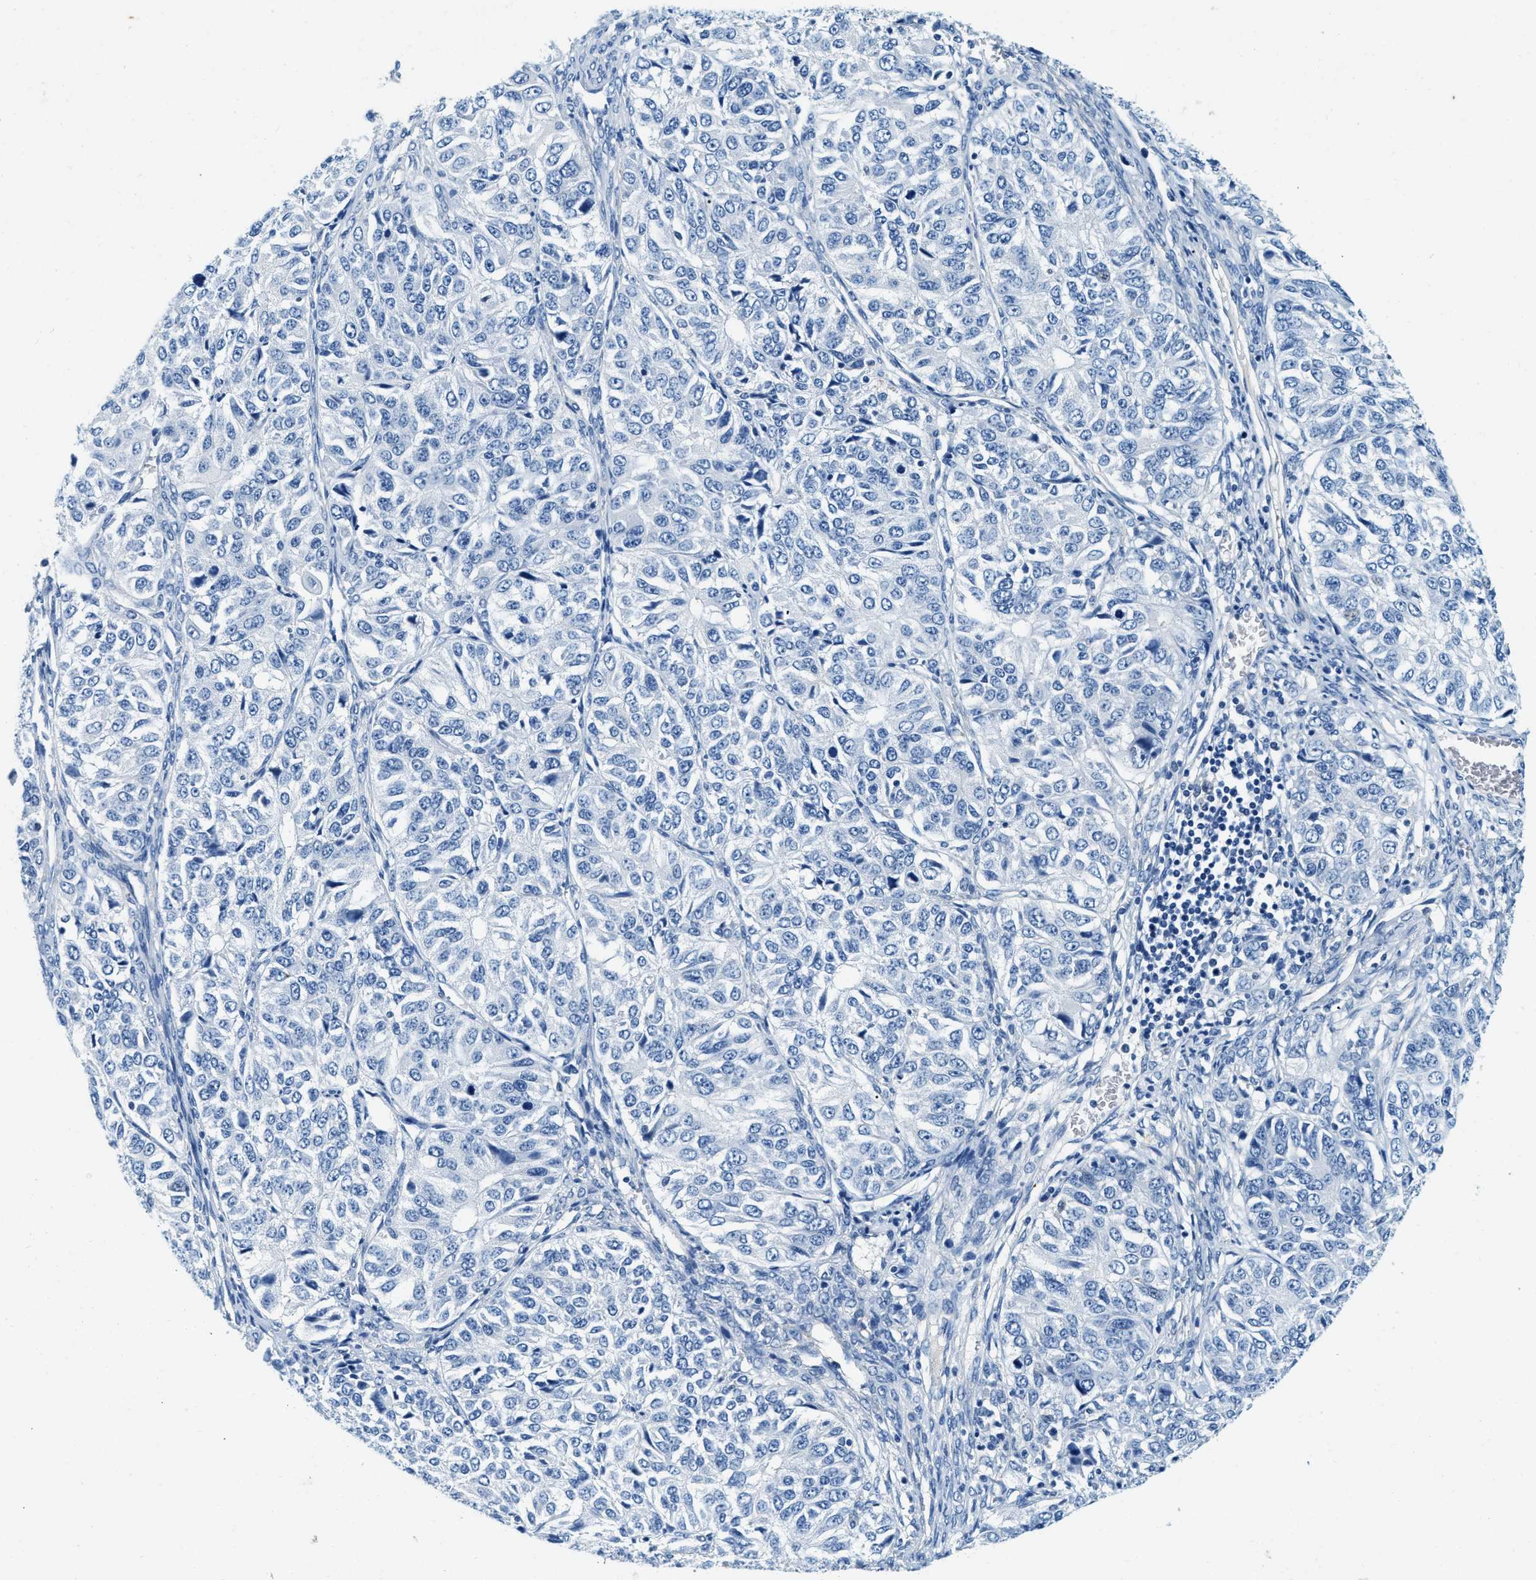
{"staining": {"intensity": "negative", "quantity": "none", "location": "none"}, "tissue": "ovarian cancer", "cell_type": "Tumor cells", "image_type": "cancer", "snomed": [{"axis": "morphology", "description": "Carcinoma, endometroid"}, {"axis": "topography", "description": "Ovary"}], "caption": "This photomicrograph is of endometroid carcinoma (ovarian) stained with immunohistochemistry (IHC) to label a protein in brown with the nuclei are counter-stained blue. There is no positivity in tumor cells.", "gene": "EIF2AK2", "patient": {"sex": "female", "age": 51}}